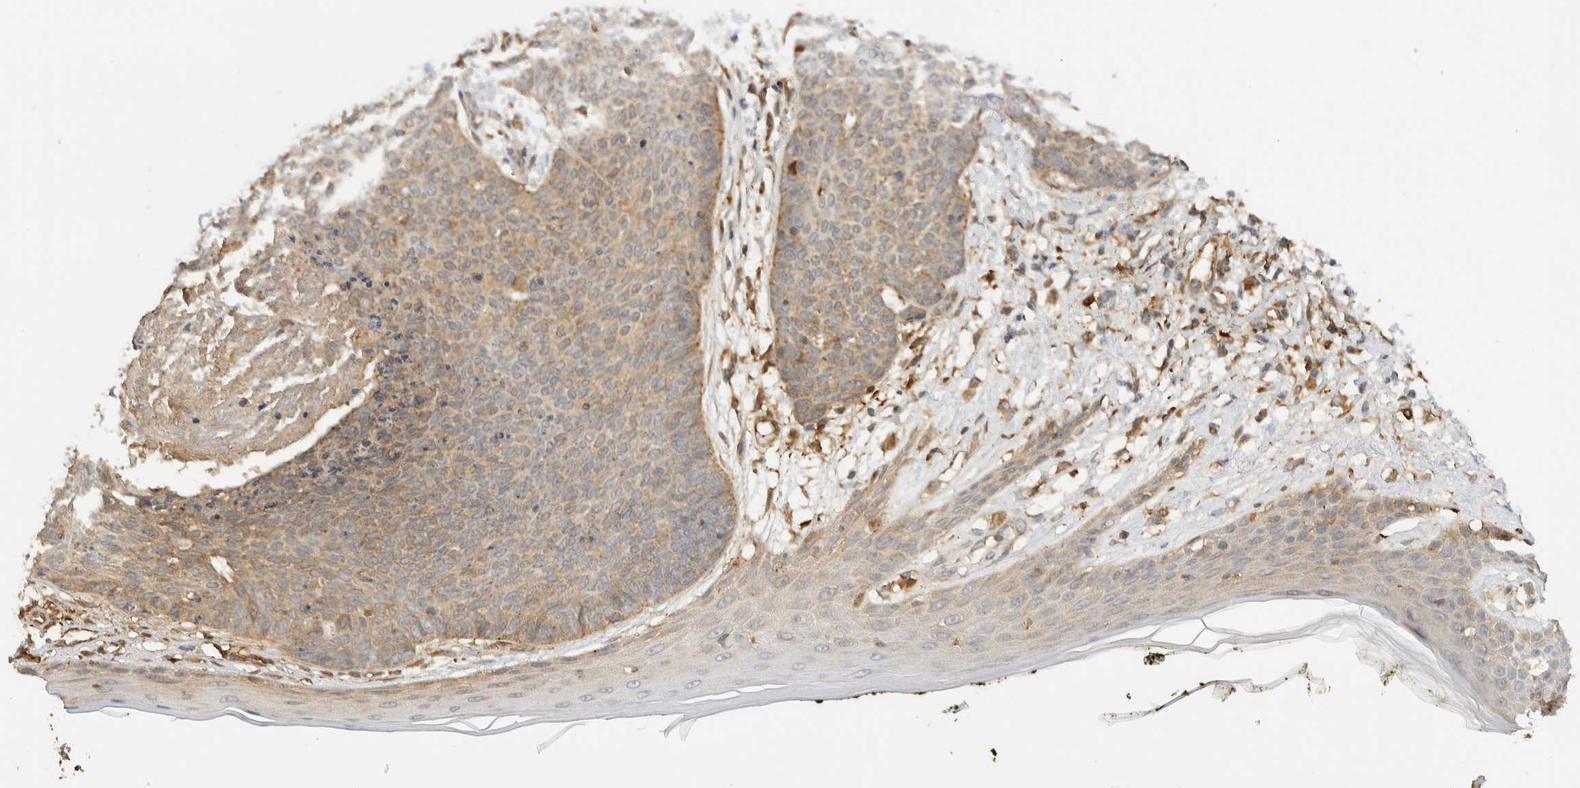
{"staining": {"intensity": "weak", "quantity": "25%-75%", "location": "cytoplasmic/membranous"}, "tissue": "skin cancer", "cell_type": "Tumor cells", "image_type": "cancer", "snomed": [{"axis": "morphology", "description": "Normal tissue, NOS"}, {"axis": "morphology", "description": "Basal cell carcinoma"}, {"axis": "topography", "description": "Skin"}], "caption": "IHC micrograph of skin cancer stained for a protein (brown), which demonstrates low levels of weak cytoplasmic/membranous expression in approximately 25%-75% of tumor cells.", "gene": "TMEM192", "patient": {"sex": "male", "age": 50}}